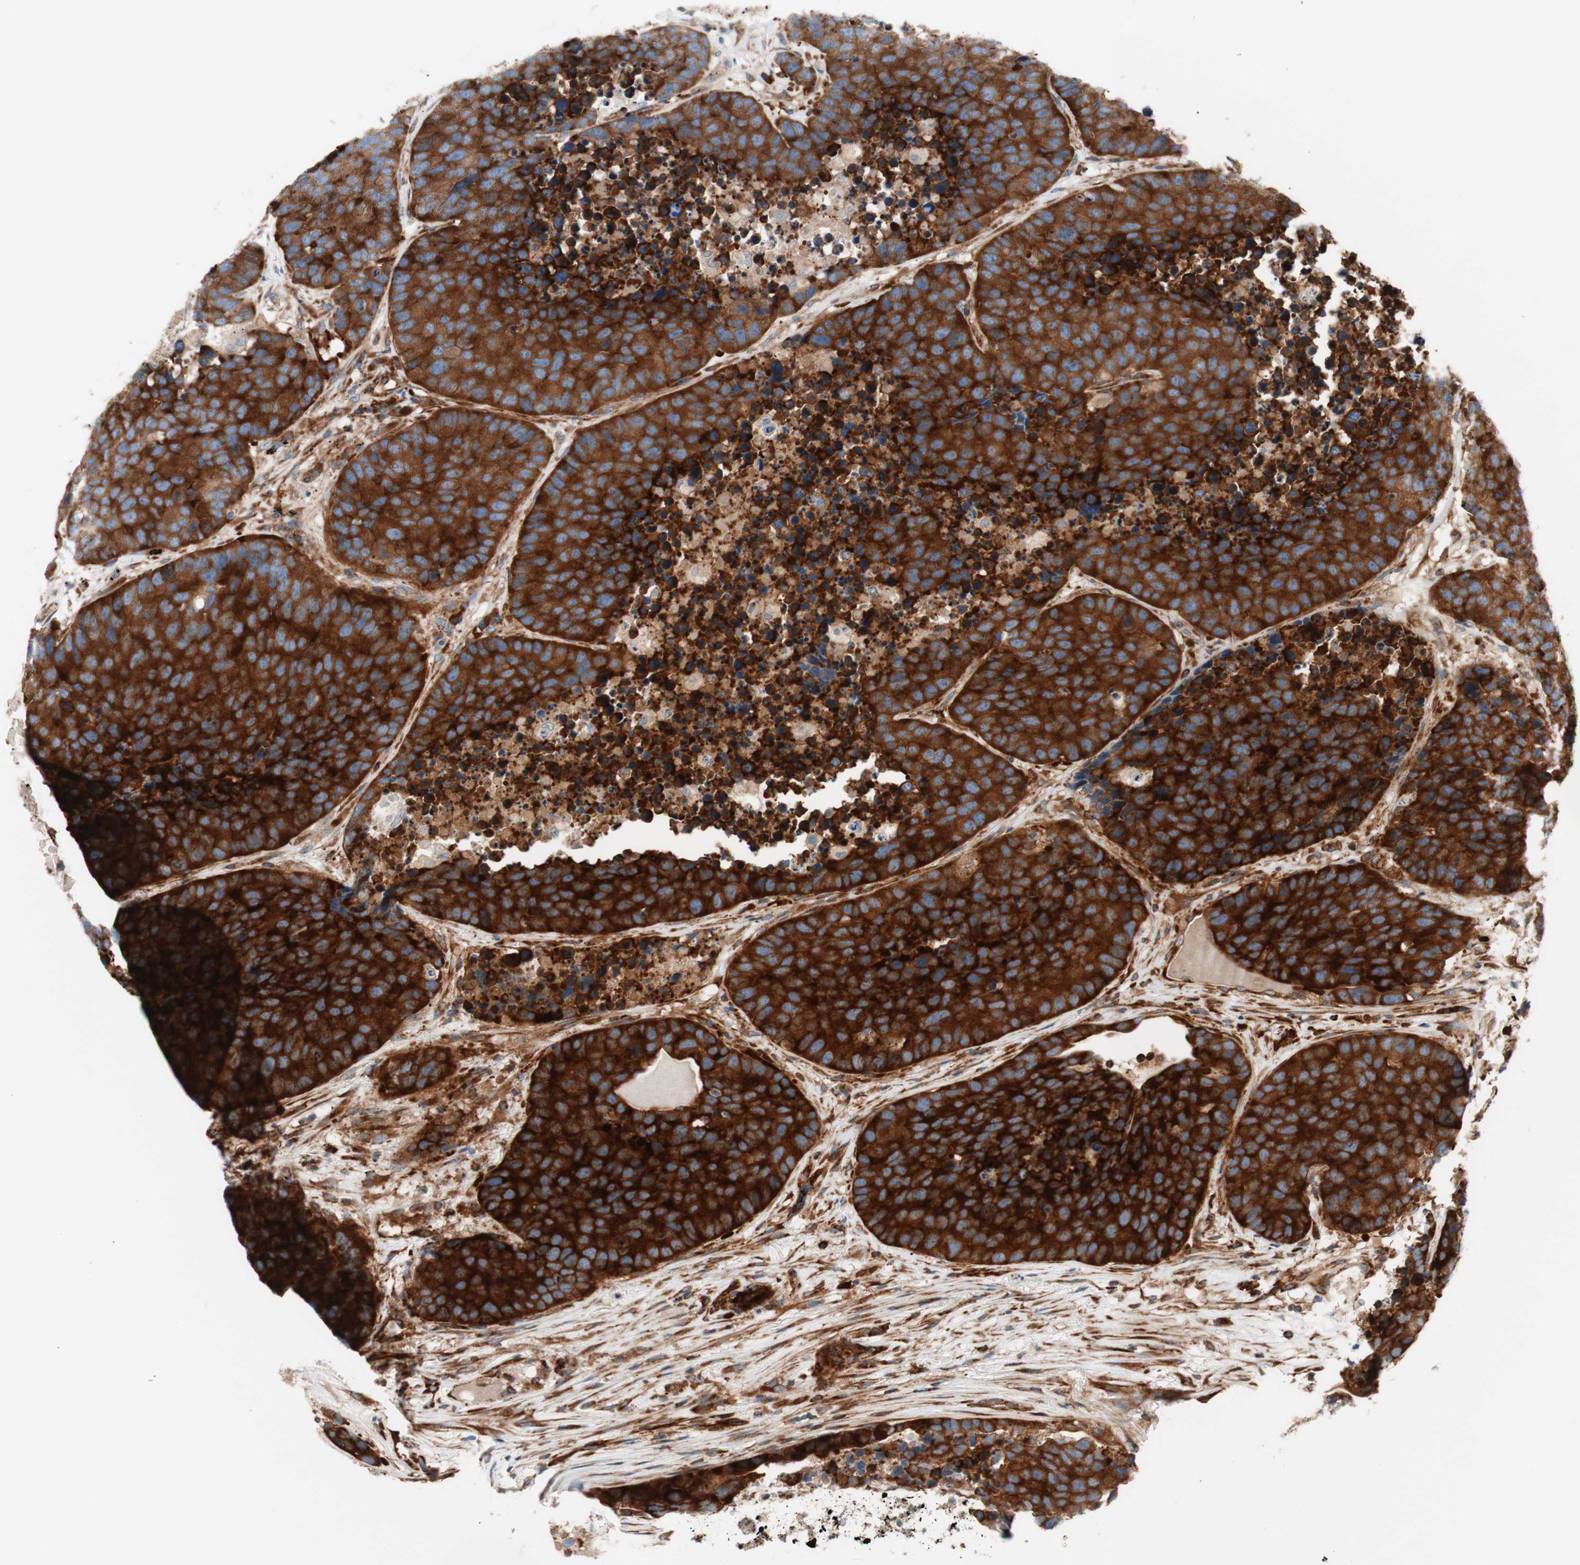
{"staining": {"intensity": "strong", "quantity": ">75%", "location": "cytoplasmic/membranous"}, "tissue": "carcinoid", "cell_type": "Tumor cells", "image_type": "cancer", "snomed": [{"axis": "morphology", "description": "Carcinoid, malignant, NOS"}, {"axis": "topography", "description": "Lung"}], "caption": "Carcinoid stained with immunohistochemistry exhibits strong cytoplasmic/membranous staining in approximately >75% of tumor cells. The protein of interest is shown in brown color, while the nuclei are stained blue.", "gene": "CCN4", "patient": {"sex": "male", "age": 60}}